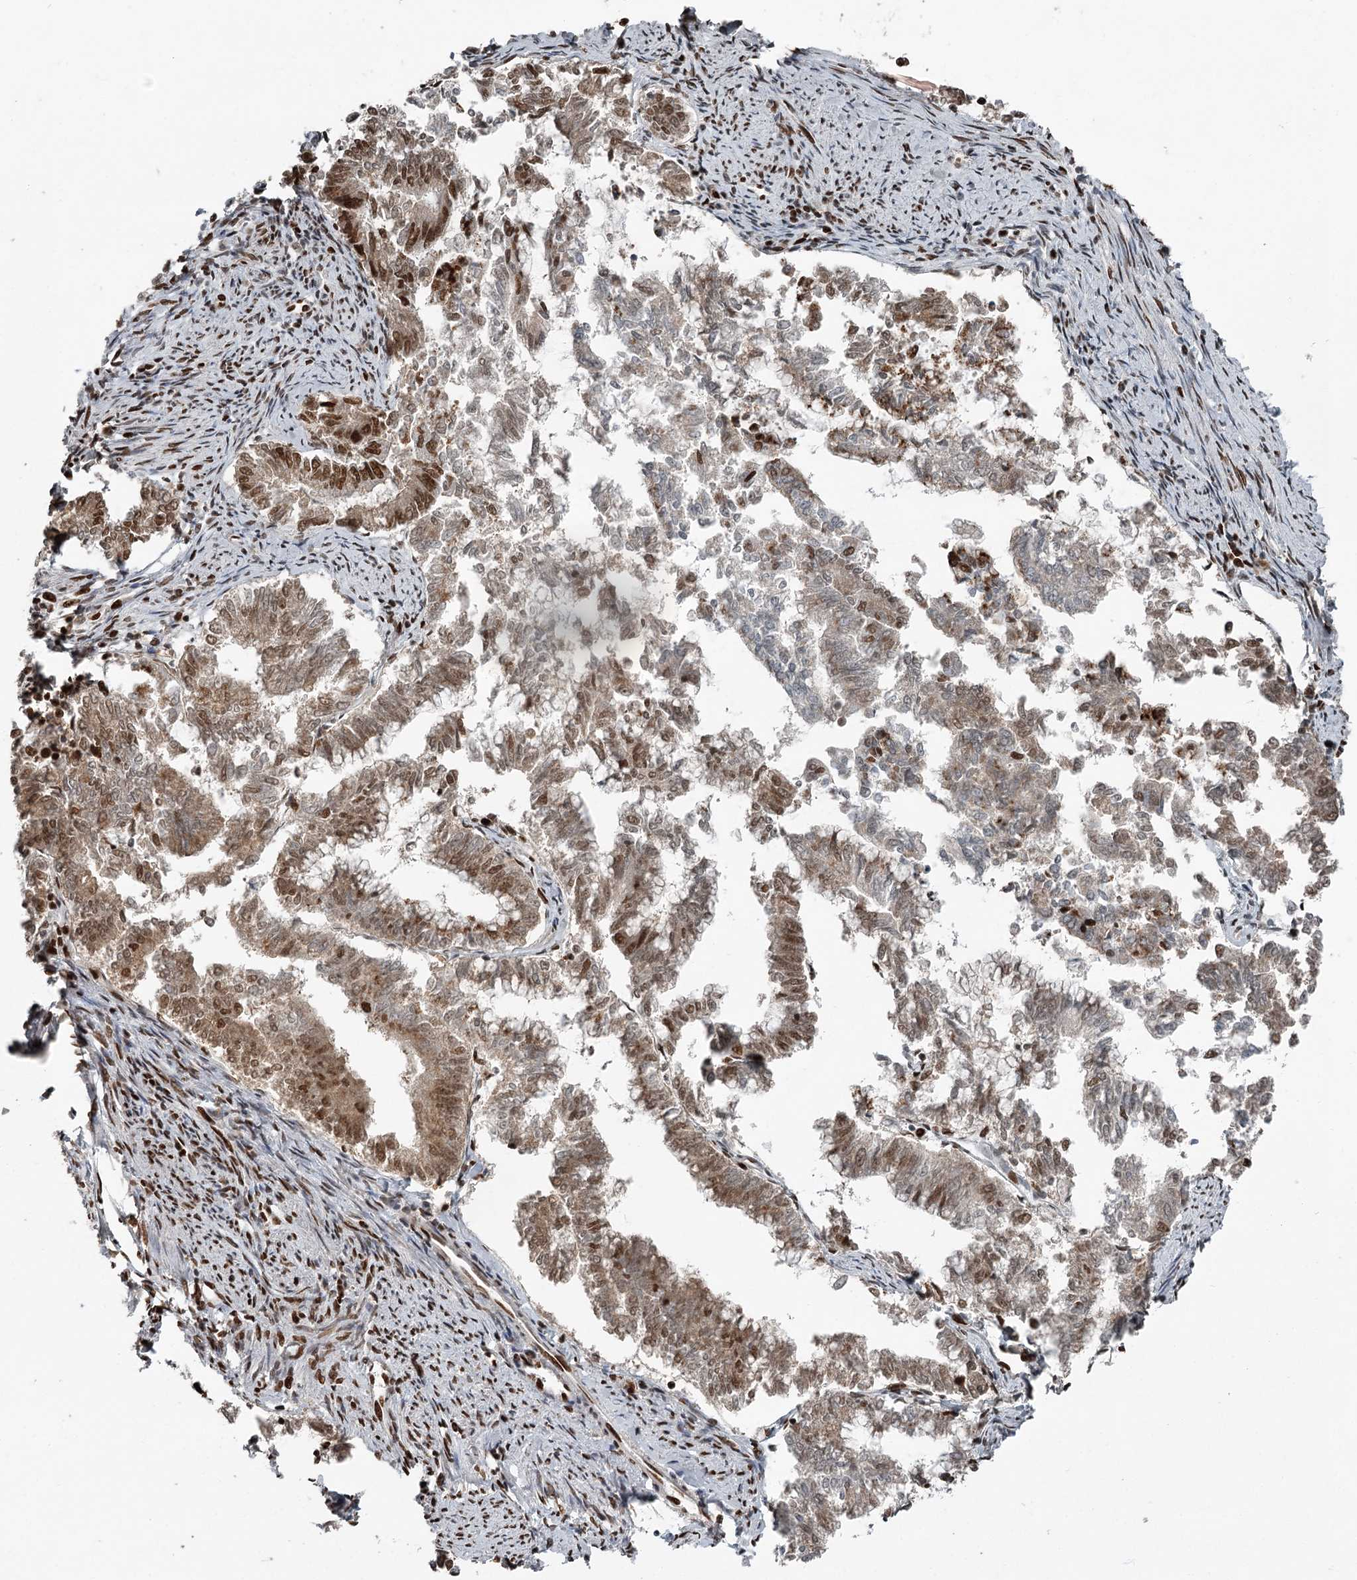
{"staining": {"intensity": "moderate", "quantity": "25%-75%", "location": "cytoplasmic/membranous,nuclear"}, "tissue": "endometrial cancer", "cell_type": "Tumor cells", "image_type": "cancer", "snomed": [{"axis": "morphology", "description": "Adenocarcinoma, NOS"}, {"axis": "topography", "description": "Endometrium"}], "caption": "Tumor cells show medium levels of moderate cytoplasmic/membranous and nuclear staining in about 25%-75% of cells in human adenocarcinoma (endometrial). (DAB IHC with brightfield microscopy, high magnification).", "gene": "RBBP7", "patient": {"sex": "female", "age": 79}}